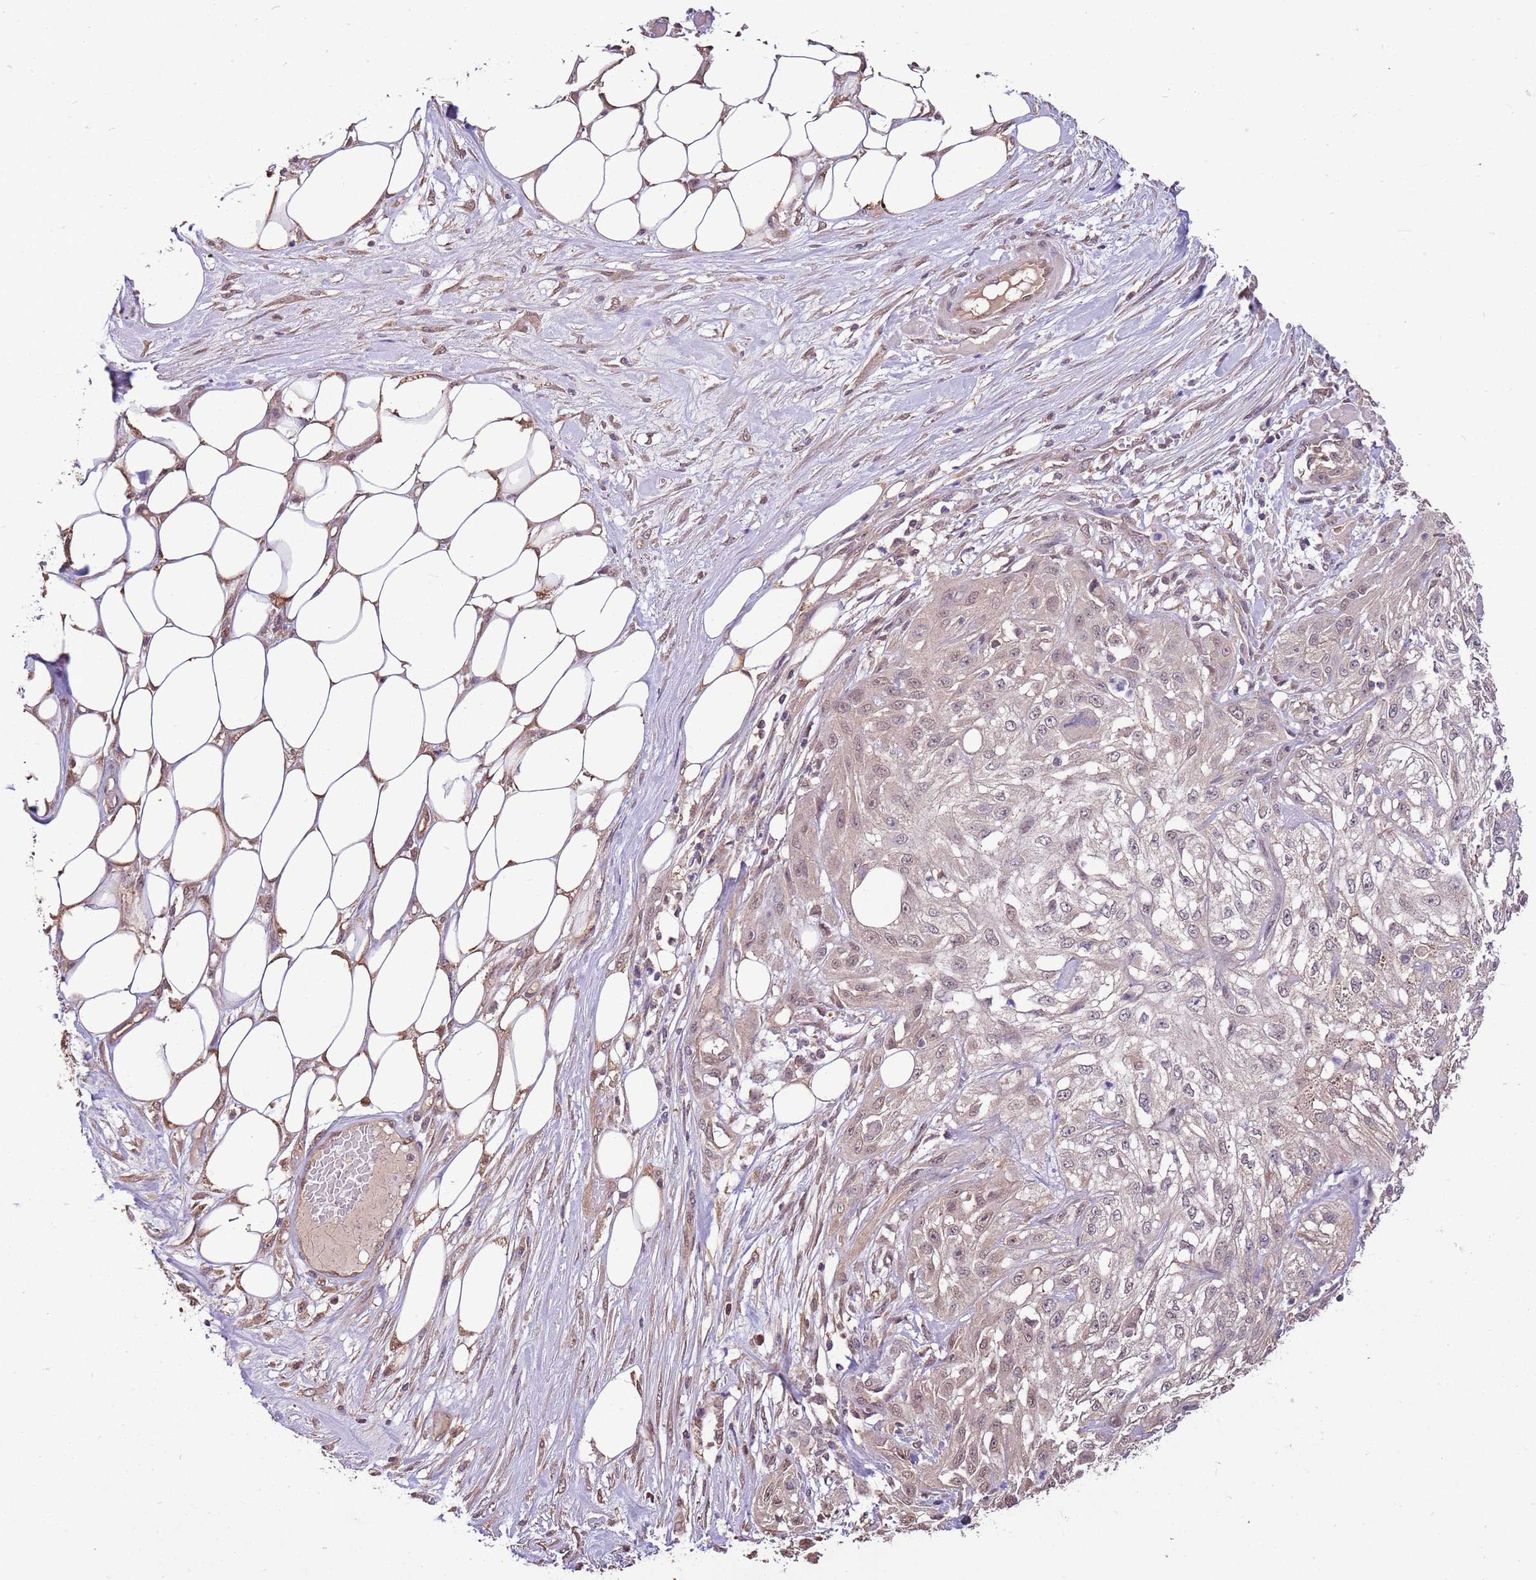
{"staining": {"intensity": "weak", "quantity": "<25%", "location": "cytoplasmic/membranous,nuclear"}, "tissue": "skin cancer", "cell_type": "Tumor cells", "image_type": "cancer", "snomed": [{"axis": "morphology", "description": "Squamous cell carcinoma, NOS"}, {"axis": "morphology", "description": "Squamous cell carcinoma, metastatic, NOS"}, {"axis": "topography", "description": "Skin"}, {"axis": "topography", "description": "Lymph node"}], "caption": "Human skin cancer (metastatic squamous cell carcinoma) stained for a protein using immunohistochemistry shows no positivity in tumor cells.", "gene": "BBS5", "patient": {"sex": "male", "age": 75}}